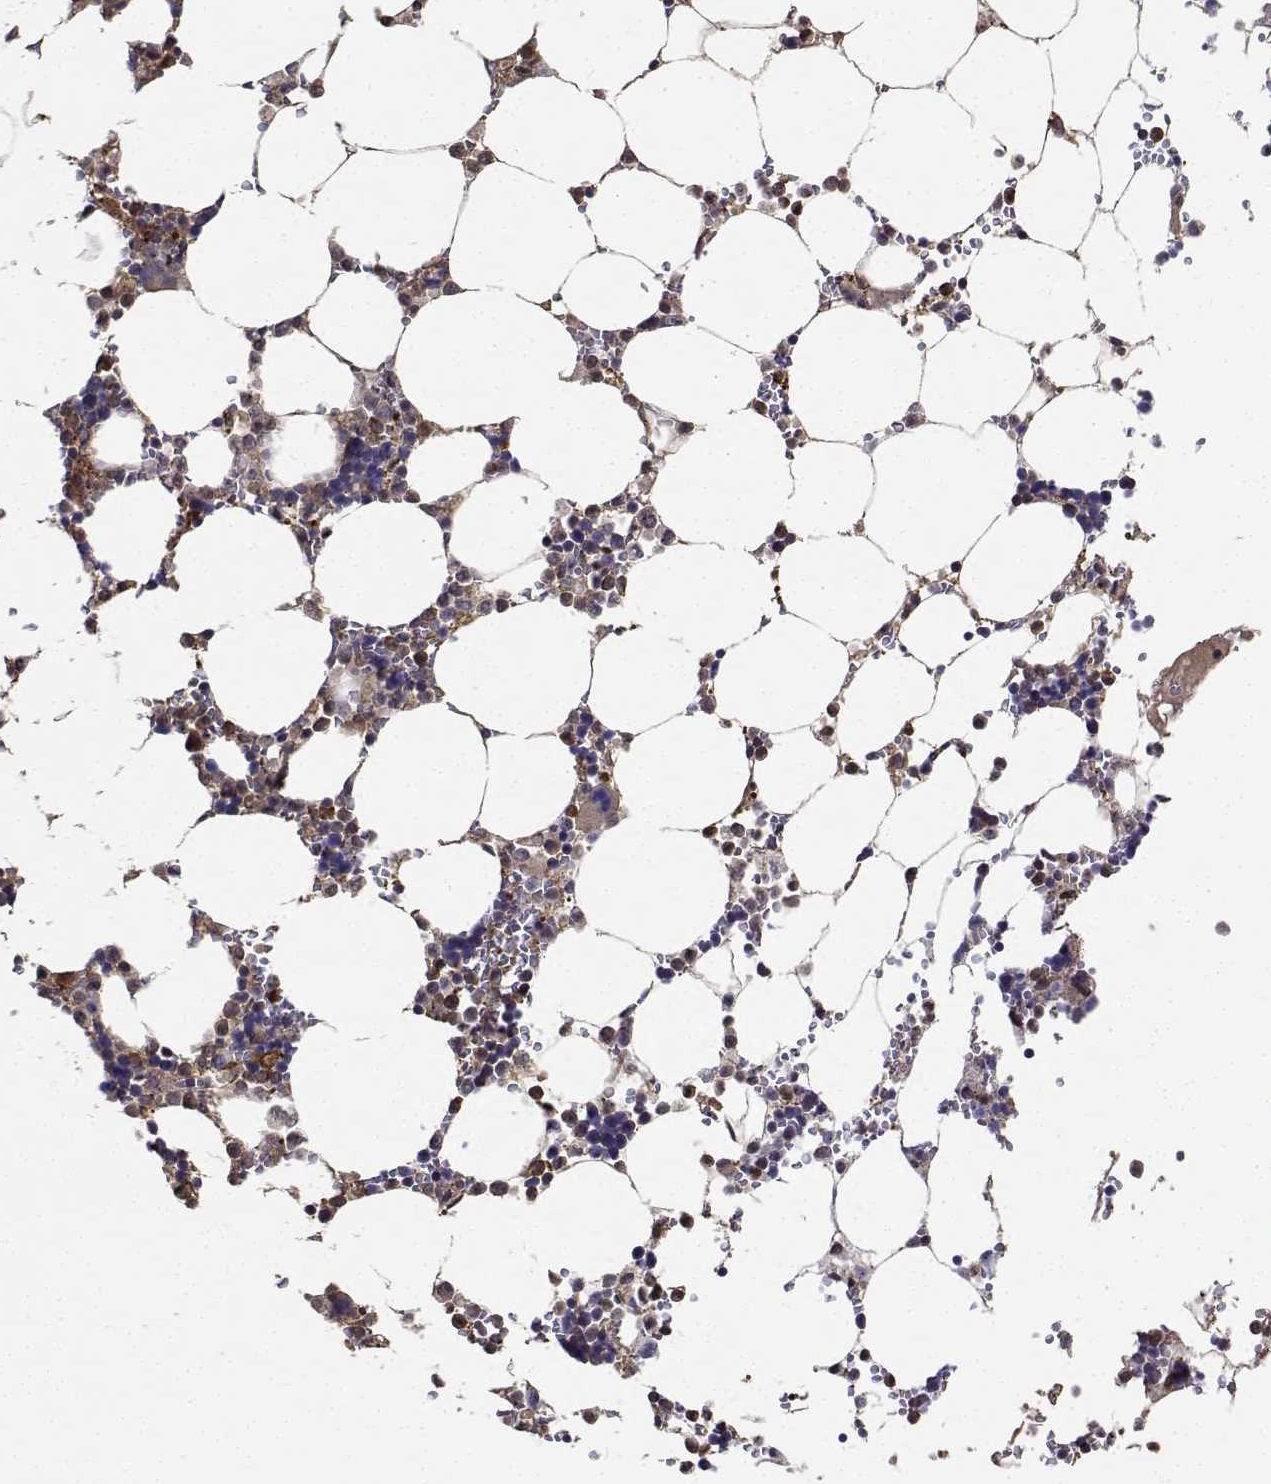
{"staining": {"intensity": "strong", "quantity": "25%-75%", "location": "cytoplasmic/membranous,nuclear"}, "tissue": "bone marrow", "cell_type": "Hematopoietic cells", "image_type": "normal", "snomed": [{"axis": "morphology", "description": "Normal tissue, NOS"}, {"axis": "topography", "description": "Bone marrow"}], "caption": "Immunohistochemical staining of normal human bone marrow demonstrates 25%-75% levels of strong cytoplasmic/membranous,nuclear protein expression in about 25%-75% of hematopoietic cells.", "gene": "PCID2", "patient": {"sex": "male", "age": 64}}